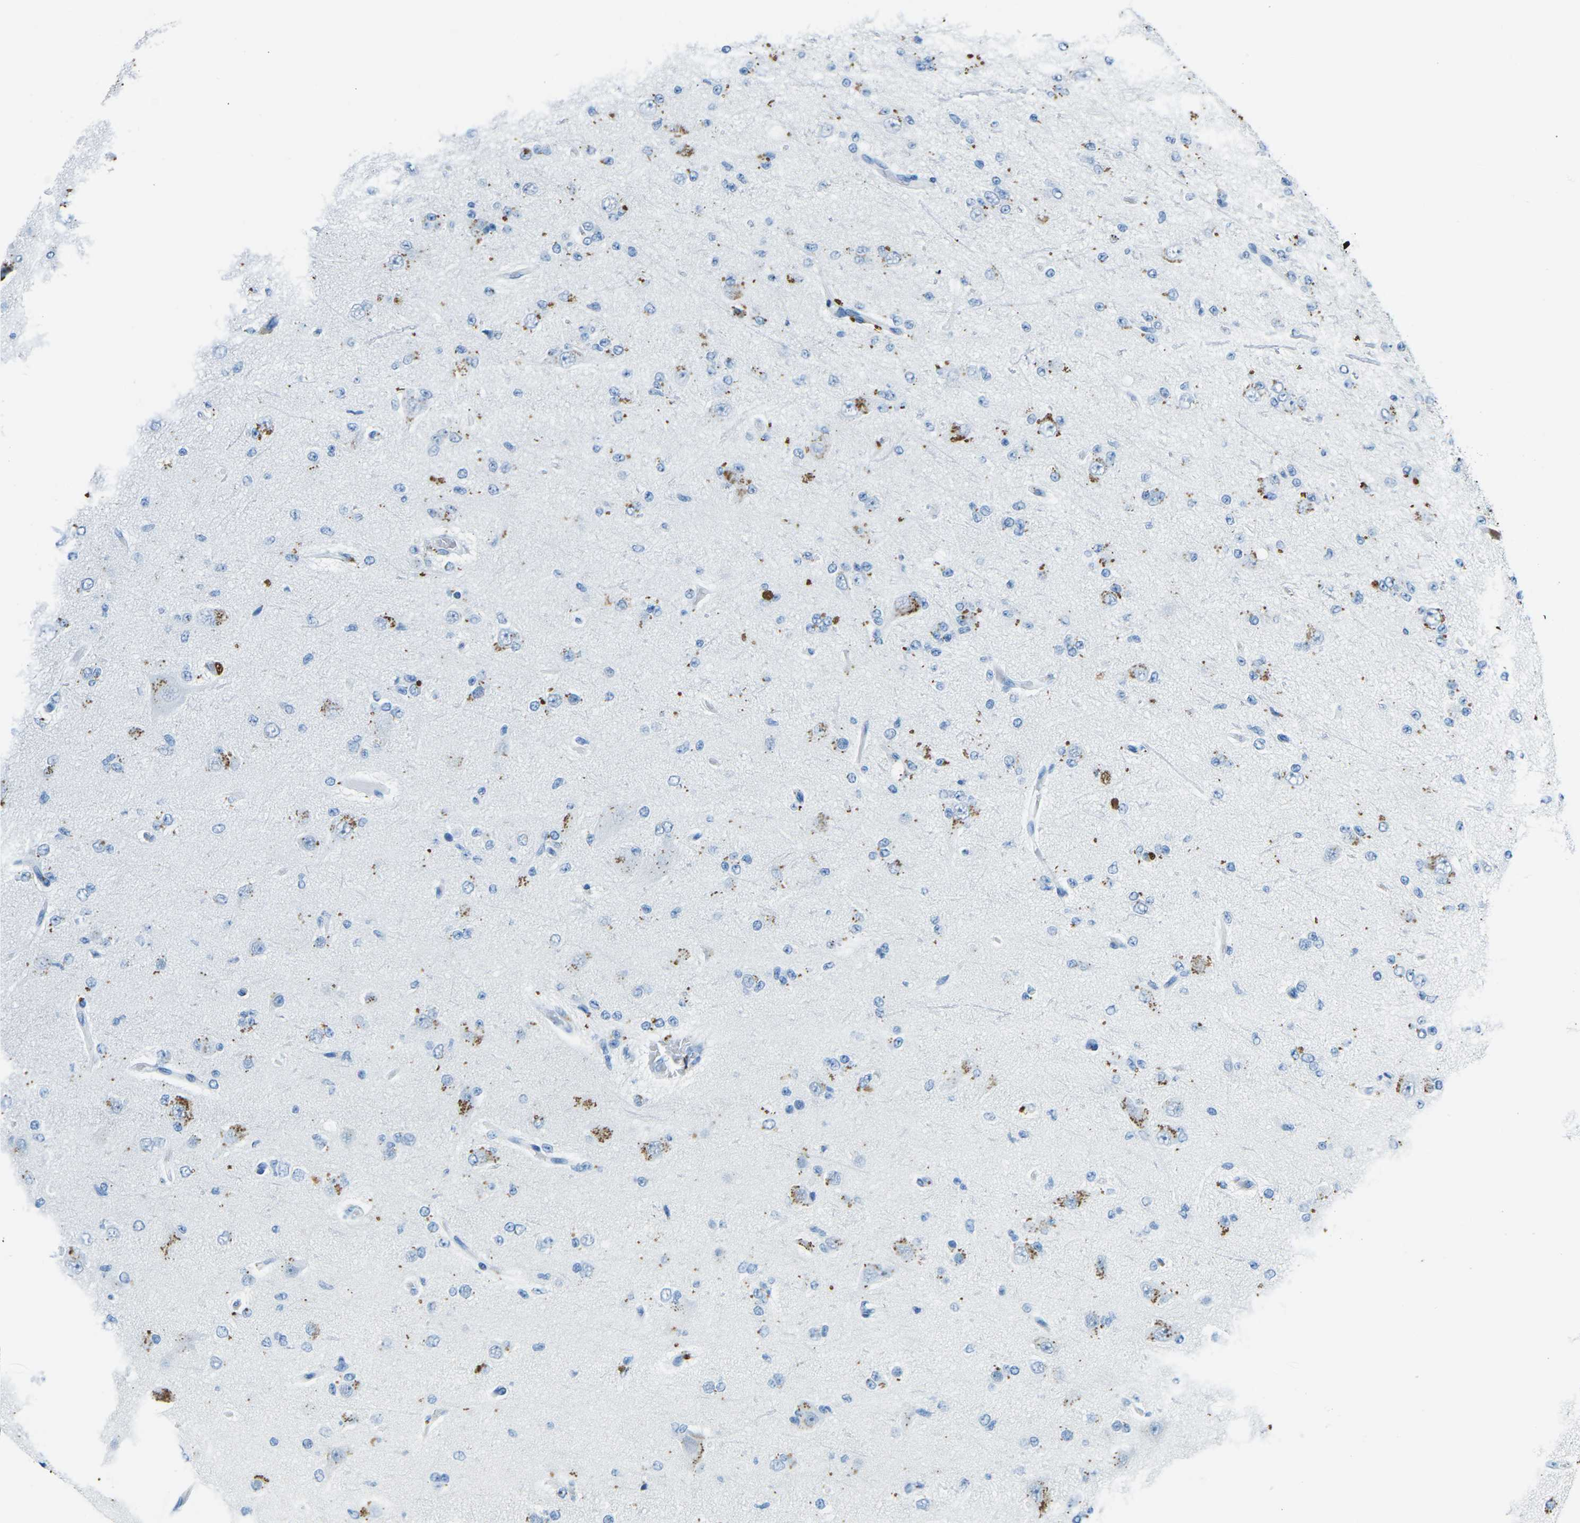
{"staining": {"intensity": "negative", "quantity": "none", "location": "none"}, "tissue": "glioma", "cell_type": "Tumor cells", "image_type": "cancer", "snomed": [{"axis": "morphology", "description": "Glioma, malignant, Low grade"}, {"axis": "topography", "description": "Brain"}], "caption": "Immunohistochemical staining of glioma shows no significant positivity in tumor cells.", "gene": "MYH8", "patient": {"sex": "male", "age": 38}}